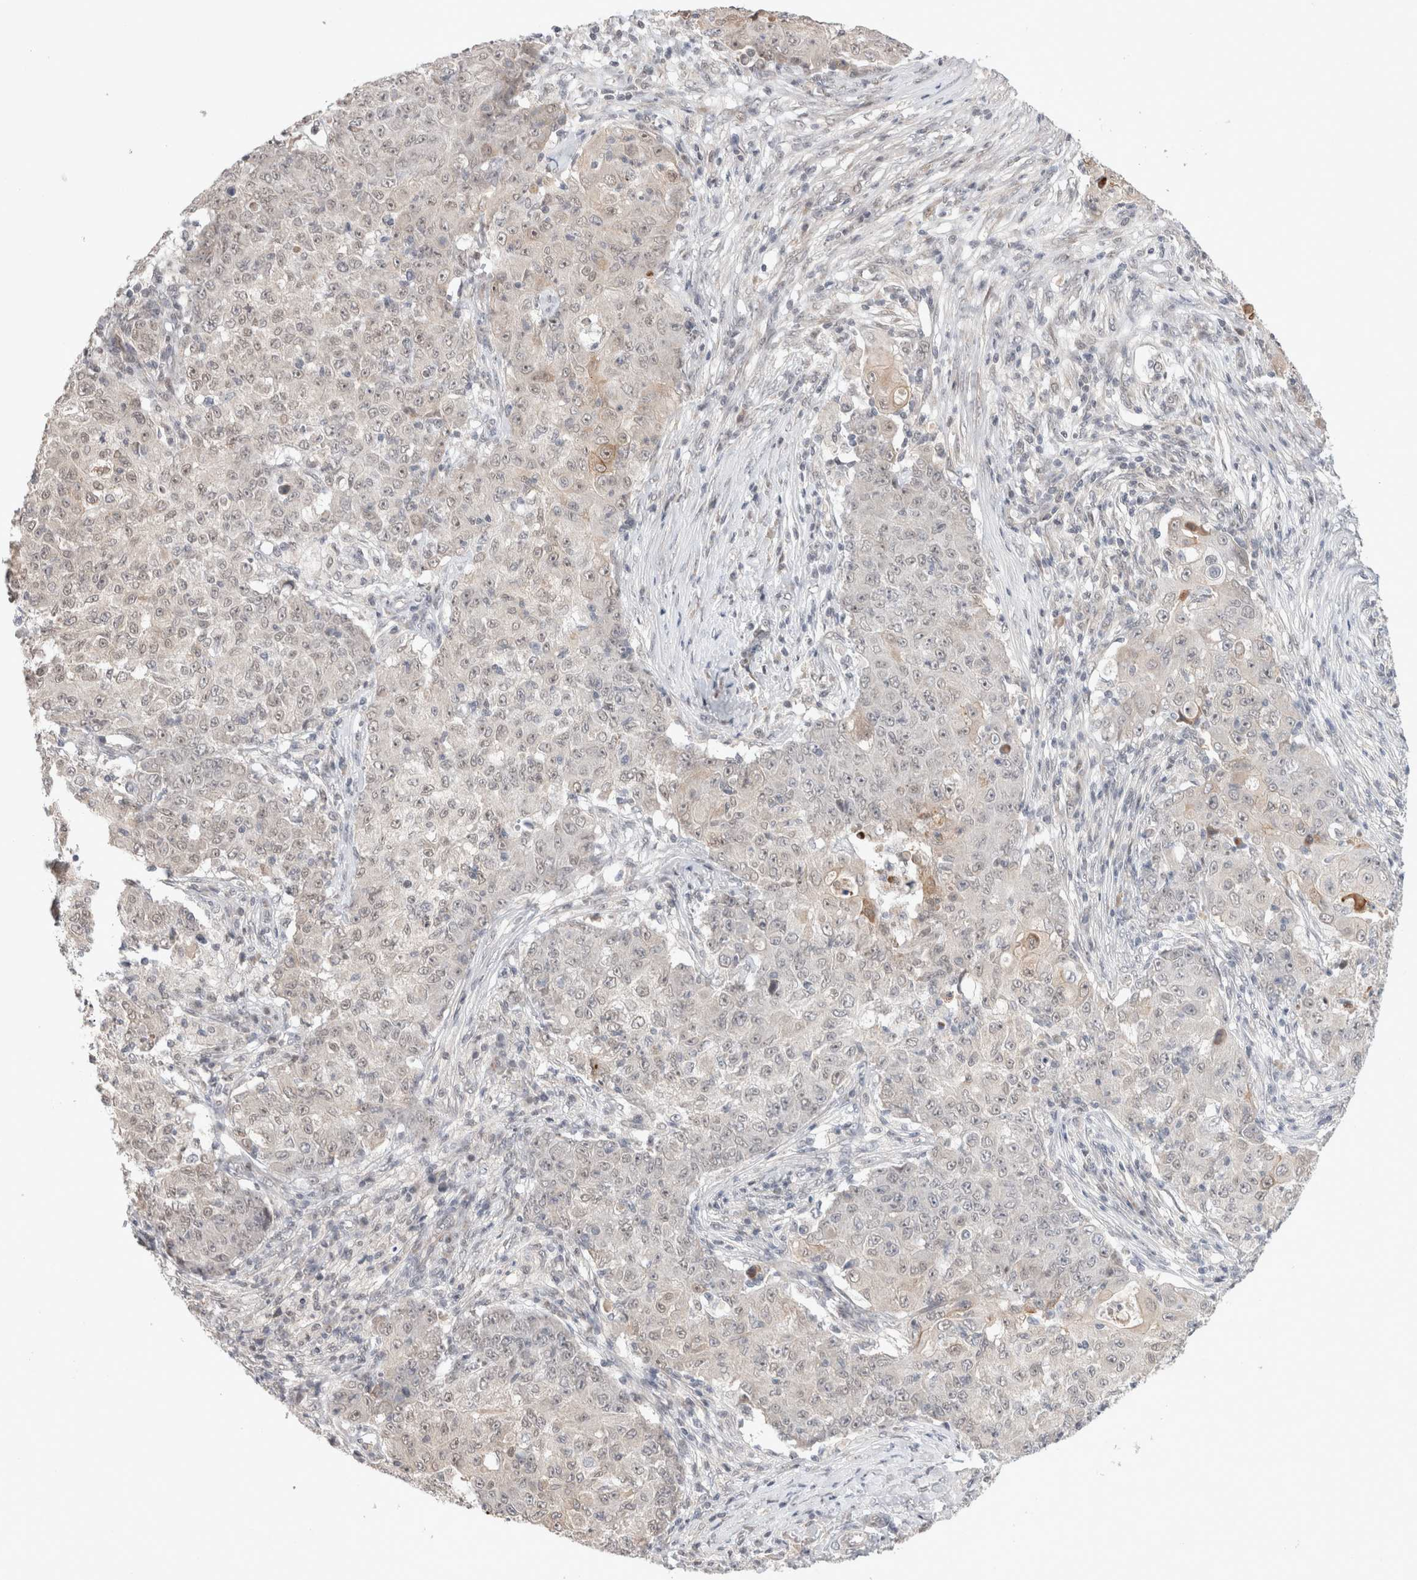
{"staining": {"intensity": "weak", "quantity": "25%-75%", "location": "cytoplasmic/membranous,nuclear"}, "tissue": "ovarian cancer", "cell_type": "Tumor cells", "image_type": "cancer", "snomed": [{"axis": "morphology", "description": "Carcinoma, endometroid"}, {"axis": "topography", "description": "Ovary"}], "caption": "Immunohistochemistry (IHC) (DAB) staining of ovarian cancer (endometroid carcinoma) shows weak cytoplasmic/membranous and nuclear protein expression in approximately 25%-75% of tumor cells.", "gene": "SYDE2", "patient": {"sex": "female", "age": 42}}